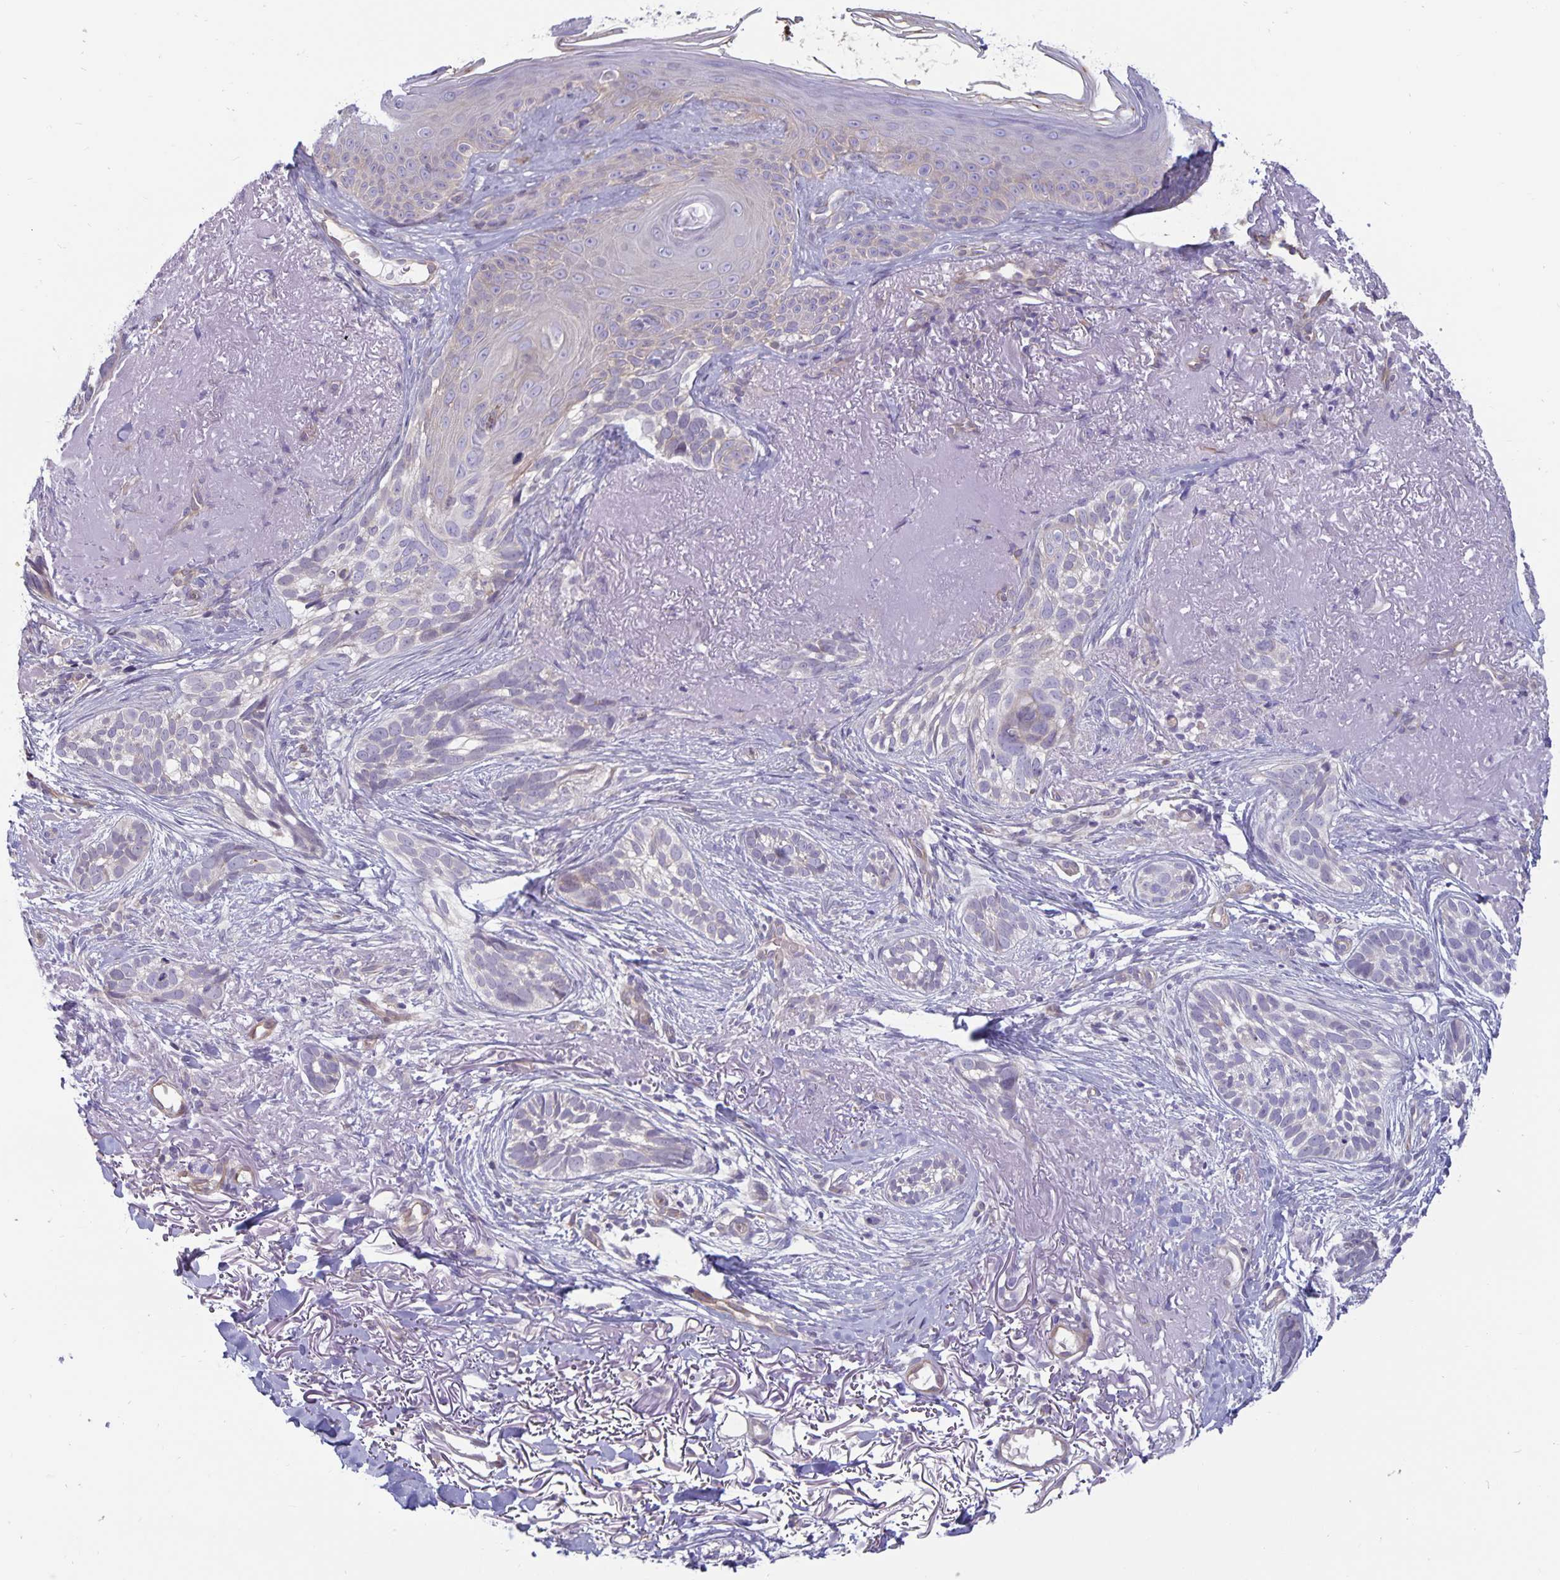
{"staining": {"intensity": "negative", "quantity": "none", "location": "none"}, "tissue": "skin cancer", "cell_type": "Tumor cells", "image_type": "cancer", "snomed": [{"axis": "morphology", "description": "Basal cell carcinoma"}, {"axis": "morphology", "description": "BCC, high aggressive"}, {"axis": "topography", "description": "Skin"}], "caption": "IHC image of human skin cancer stained for a protein (brown), which shows no positivity in tumor cells. The staining was performed using DAB to visualize the protein expression in brown, while the nuclei were stained in blue with hematoxylin (Magnification: 20x).", "gene": "PLCB3", "patient": {"sex": "female", "age": 86}}